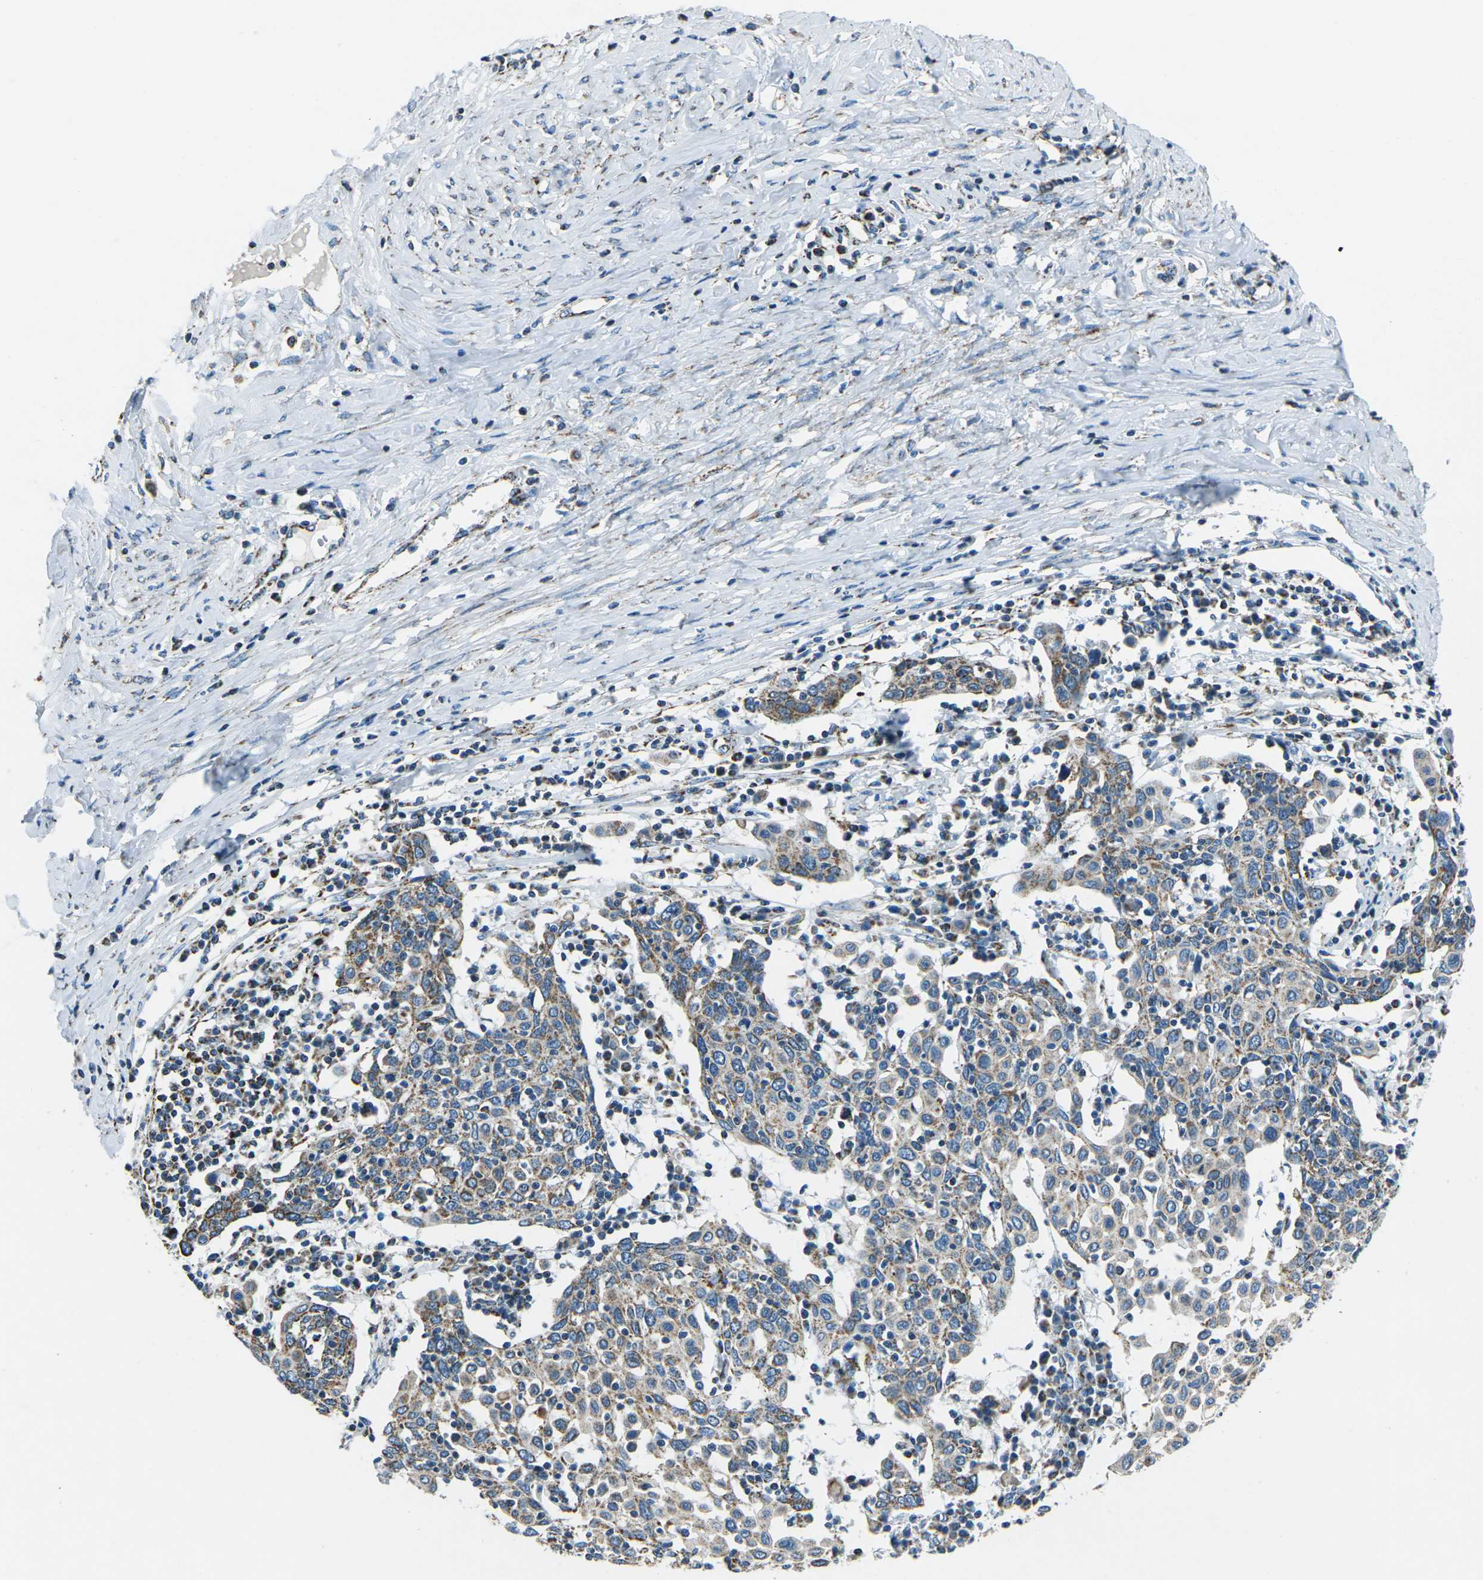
{"staining": {"intensity": "weak", "quantity": ">75%", "location": "cytoplasmic/membranous"}, "tissue": "cervical cancer", "cell_type": "Tumor cells", "image_type": "cancer", "snomed": [{"axis": "morphology", "description": "Squamous cell carcinoma, NOS"}, {"axis": "topography", "description": "Cervix"}], "caption": "Protein positivity by IHC exhibits weak cytoplasmic/membranous staining in approximately >75% of tumor cells in squamous cell carcinoma (cervical).", "gene": "IRF3", "patient": {"sex": "female", "age": 40}}